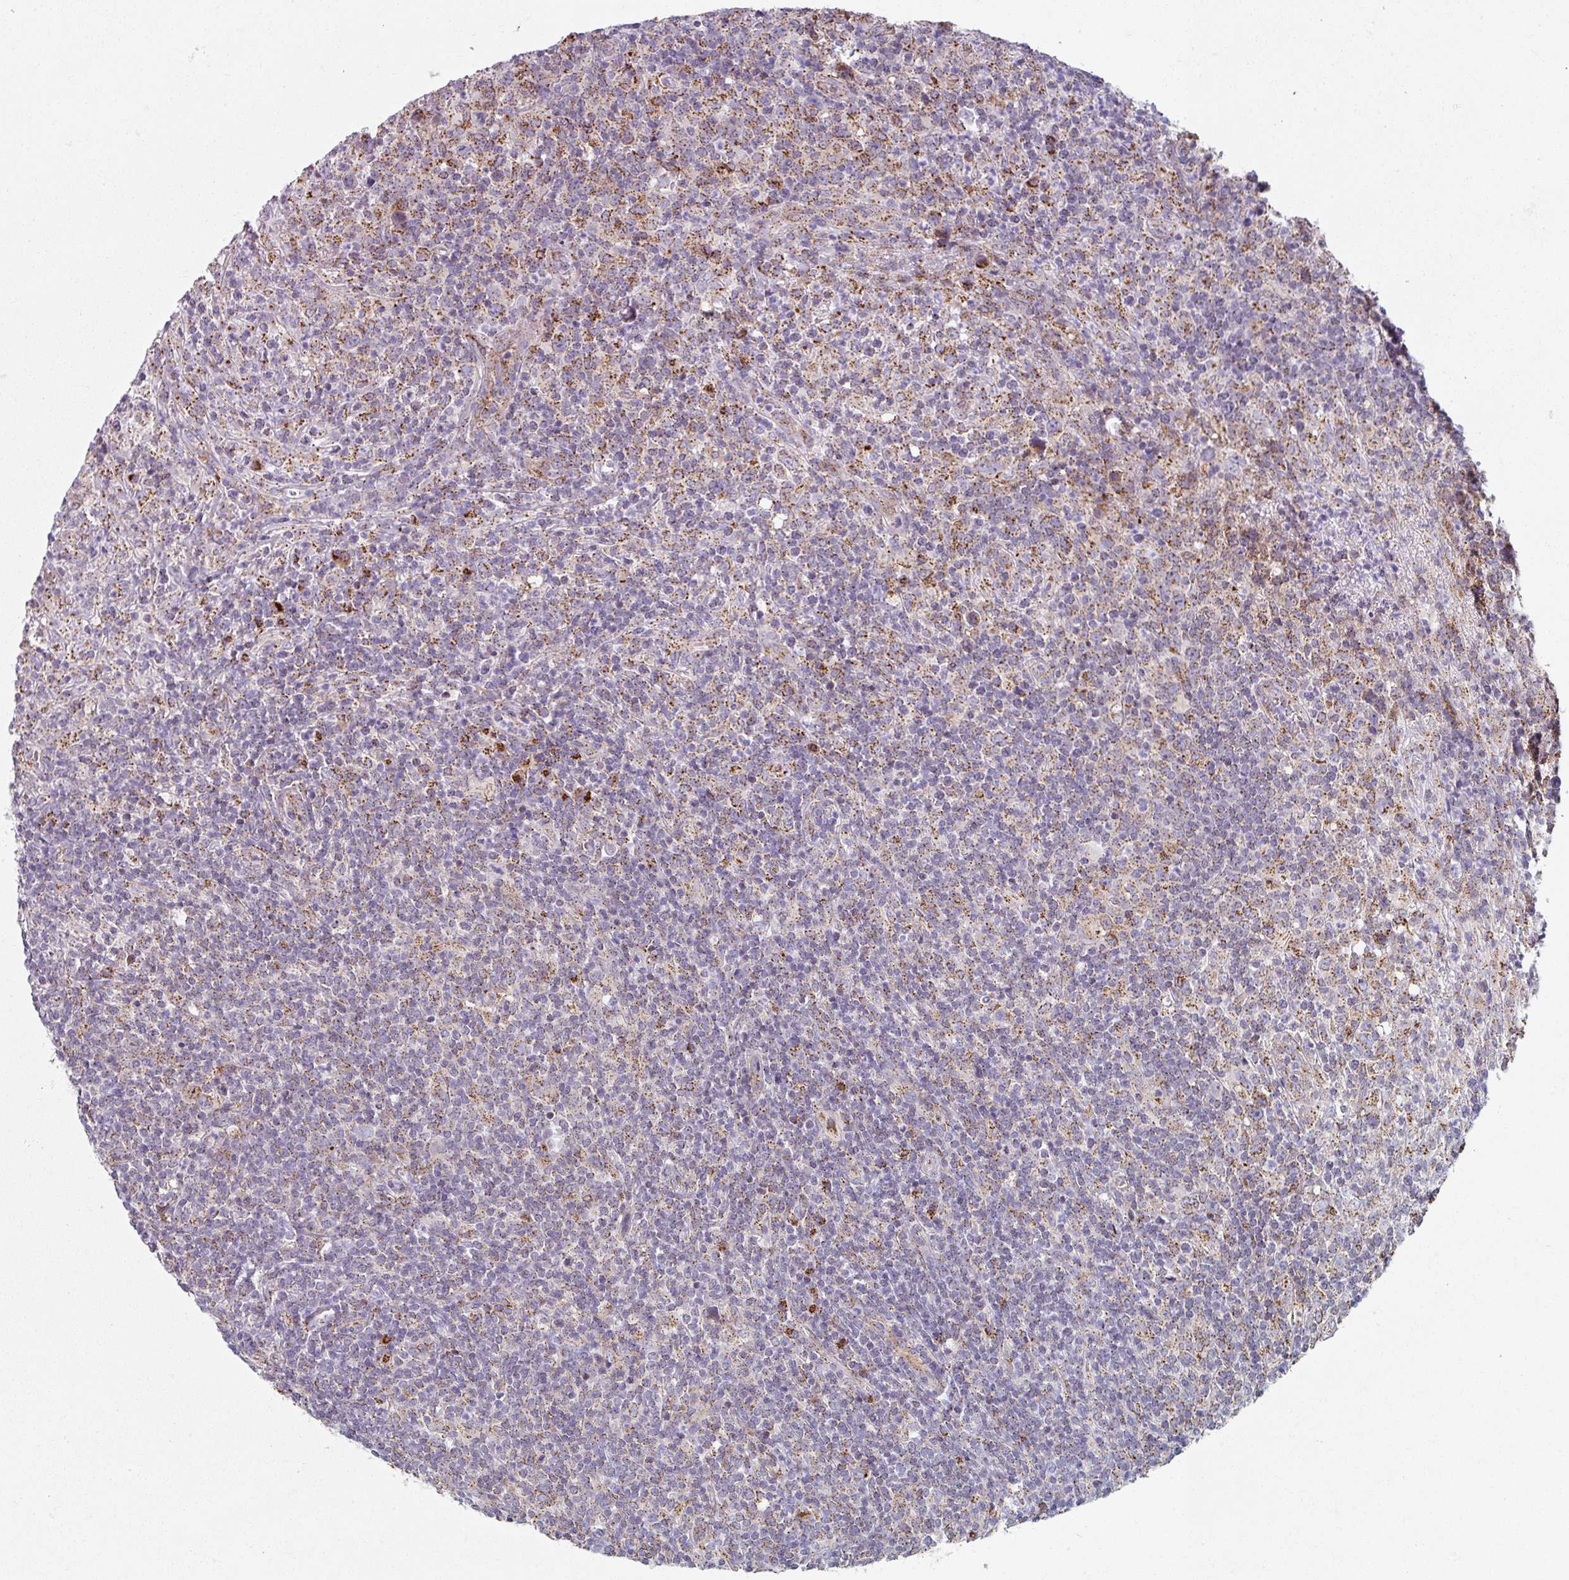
{"staining": {"intensity": "negative", "quantity": "none", "location": "none"}, "tissue": "lymphoma", "cell_type": "Tumor cells", "image_type": "cancer", "snomed": [{"axis": "morphology", "description": "Hodgkin's disease, NOS"}, {"axis": "topography", "description": "Lymph node"}], "caption": "Tumor cells are negative for brown protein staining in Hodgkin's disease.", "gene": "CCDC85B", "patient": {"sex": "female", "age": 18}}